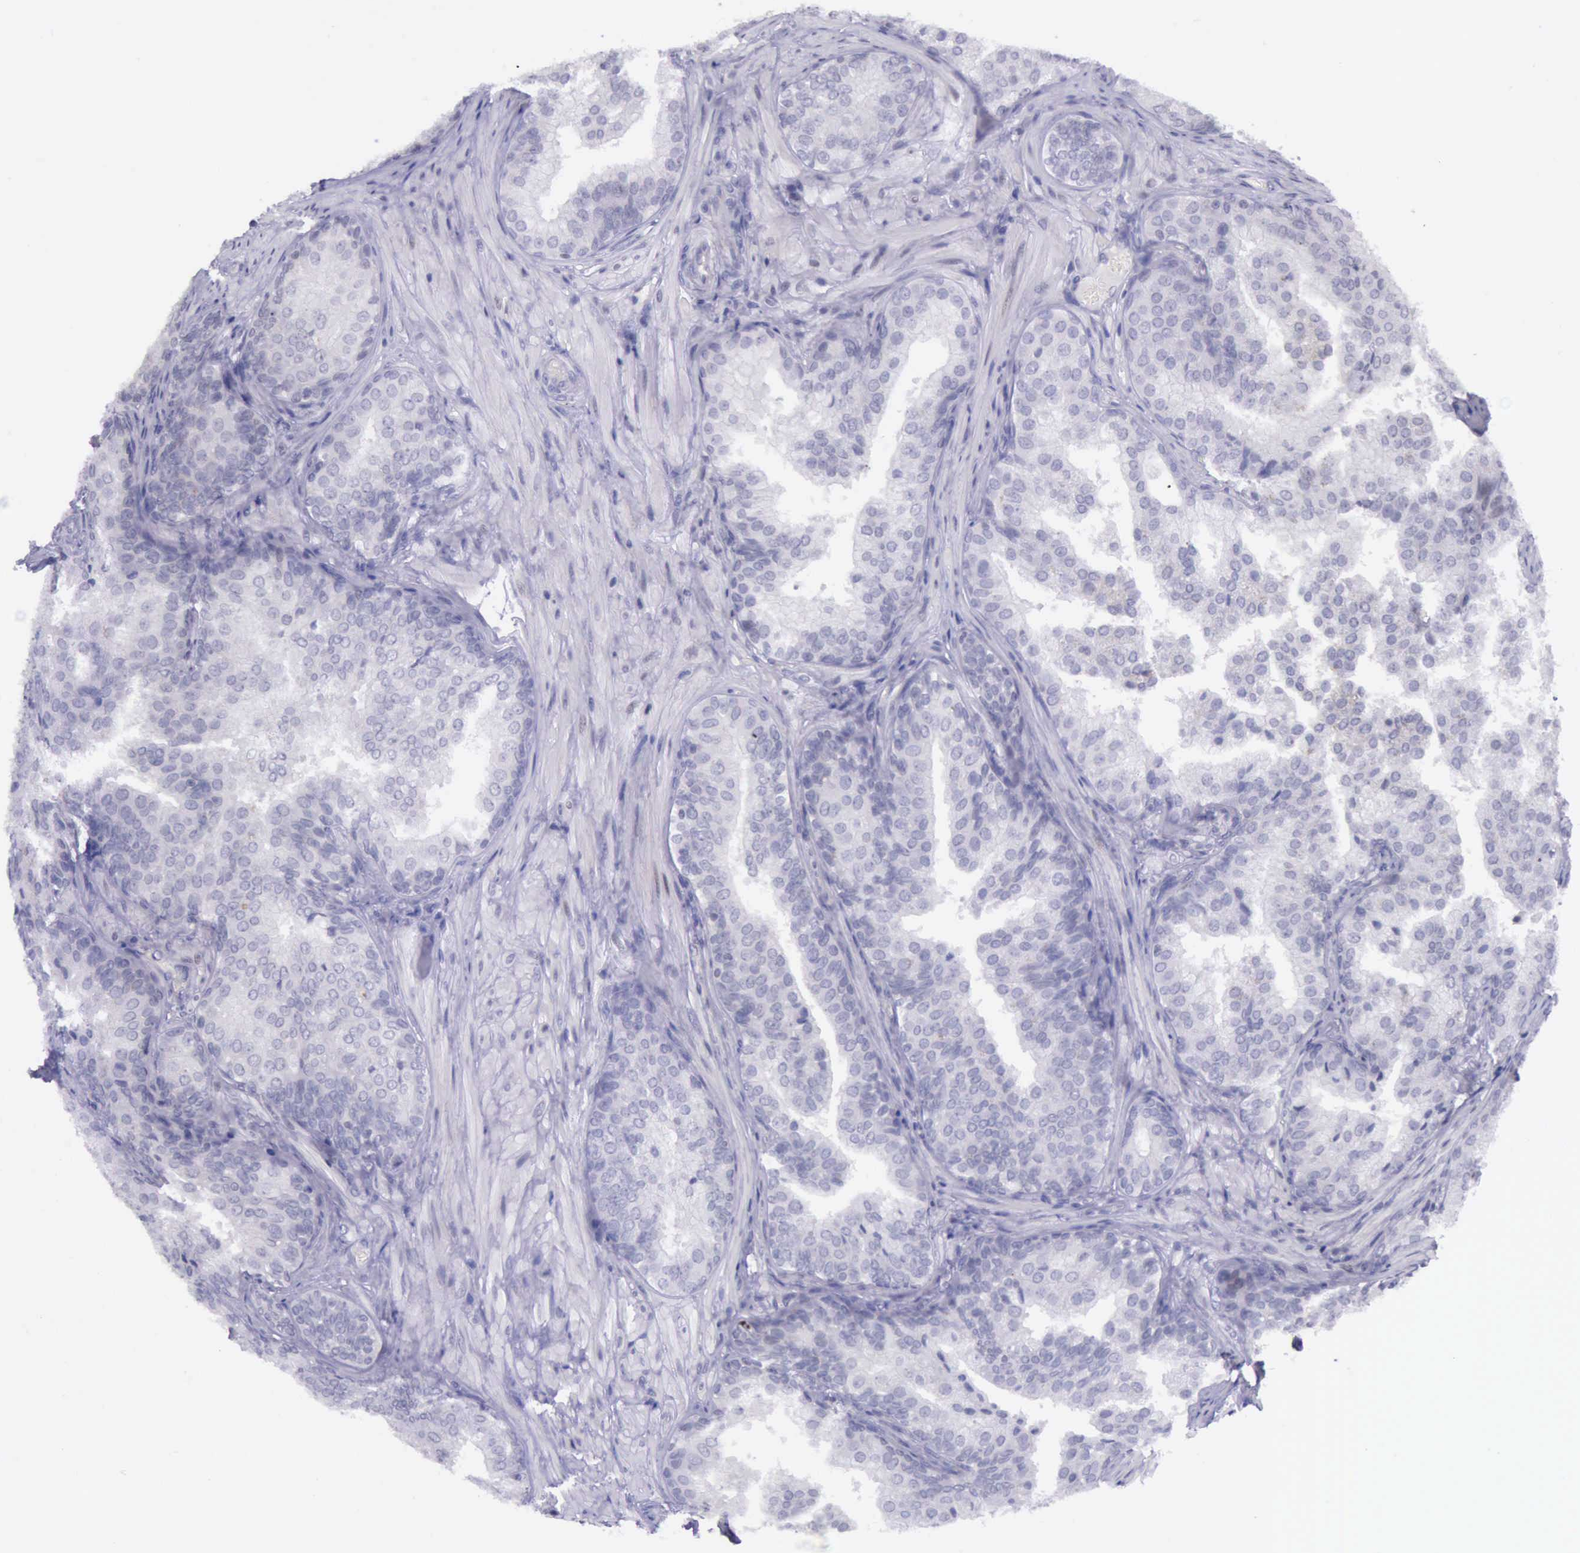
{"staining": {"intensity": "strong", "quantity": "<25%", "location": "nuclear"}, "tissue": "prostate cancer", "cell_type": "Tumor cells", "image_type": "cancer", "snomed": [{"axis": "morphology", "description": "Adenocarcinoma, Low grade"}, {"axis": "topography", "description": "Prostate"}], "caption": "IHC micrograph of neoplastic tissue: prostate cancer stained using IHC demonstrates medium levels of strong protein expression localized specifically in the nuclear of tumor cells, appearing as a nuclear brown color.", "gene": "PARP1", "patient": {"sex": "male", "age": 69}}